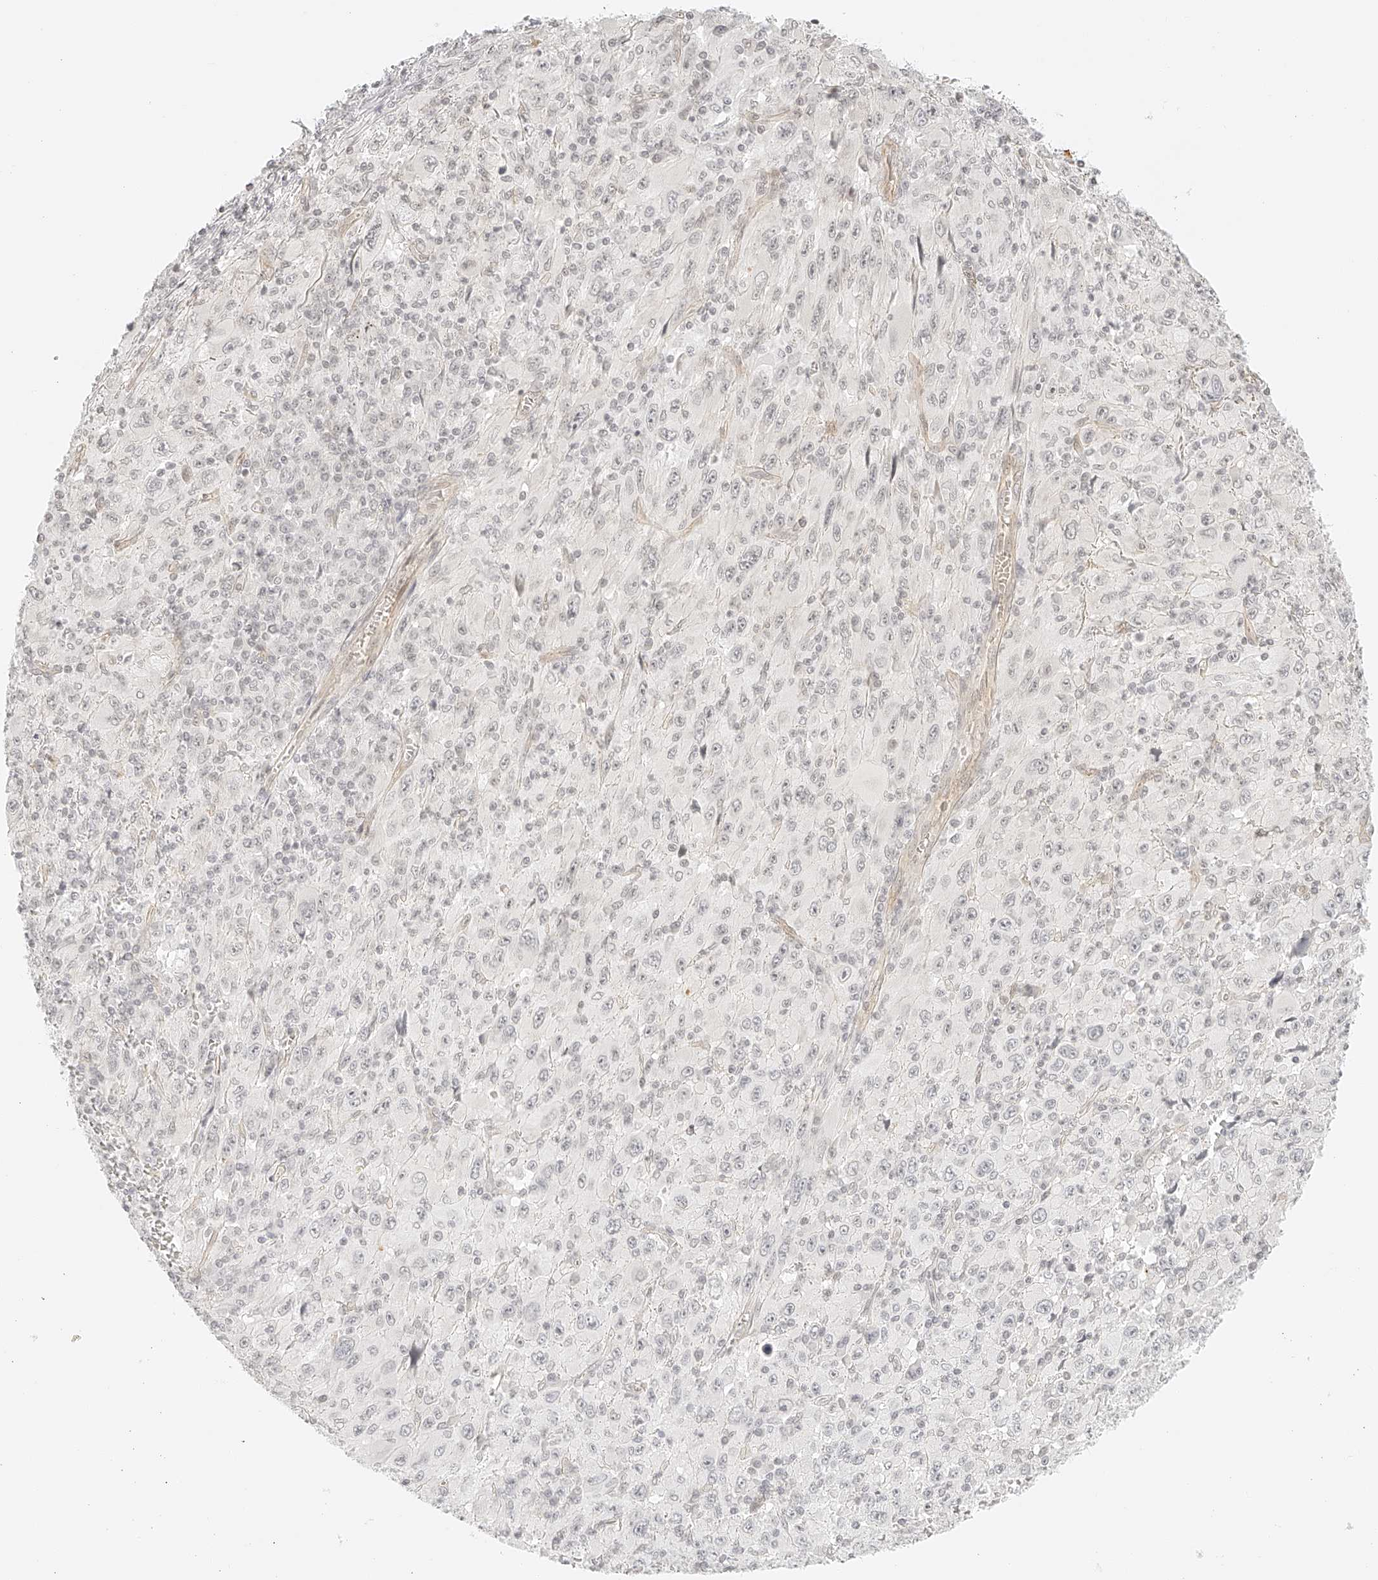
{"staining": {"intensity": "negative", "quantity": "none", "location": "none"}, "tissue": "melanoma", "cell_type": "Tumor cells", "image_type": "cancer", "snomed": [{"axis": "morphology", "description": "Malignant melanoma, Metastatic site"}, {"axis": "topography", "description": "Skin"}], "caption": "Human malignant melanoma (metastatic site) stained for a protein using IHC shows no staining in tumor cells.", "gene": "ZFP69", "patient": {"sex": "female", "age": 56}}